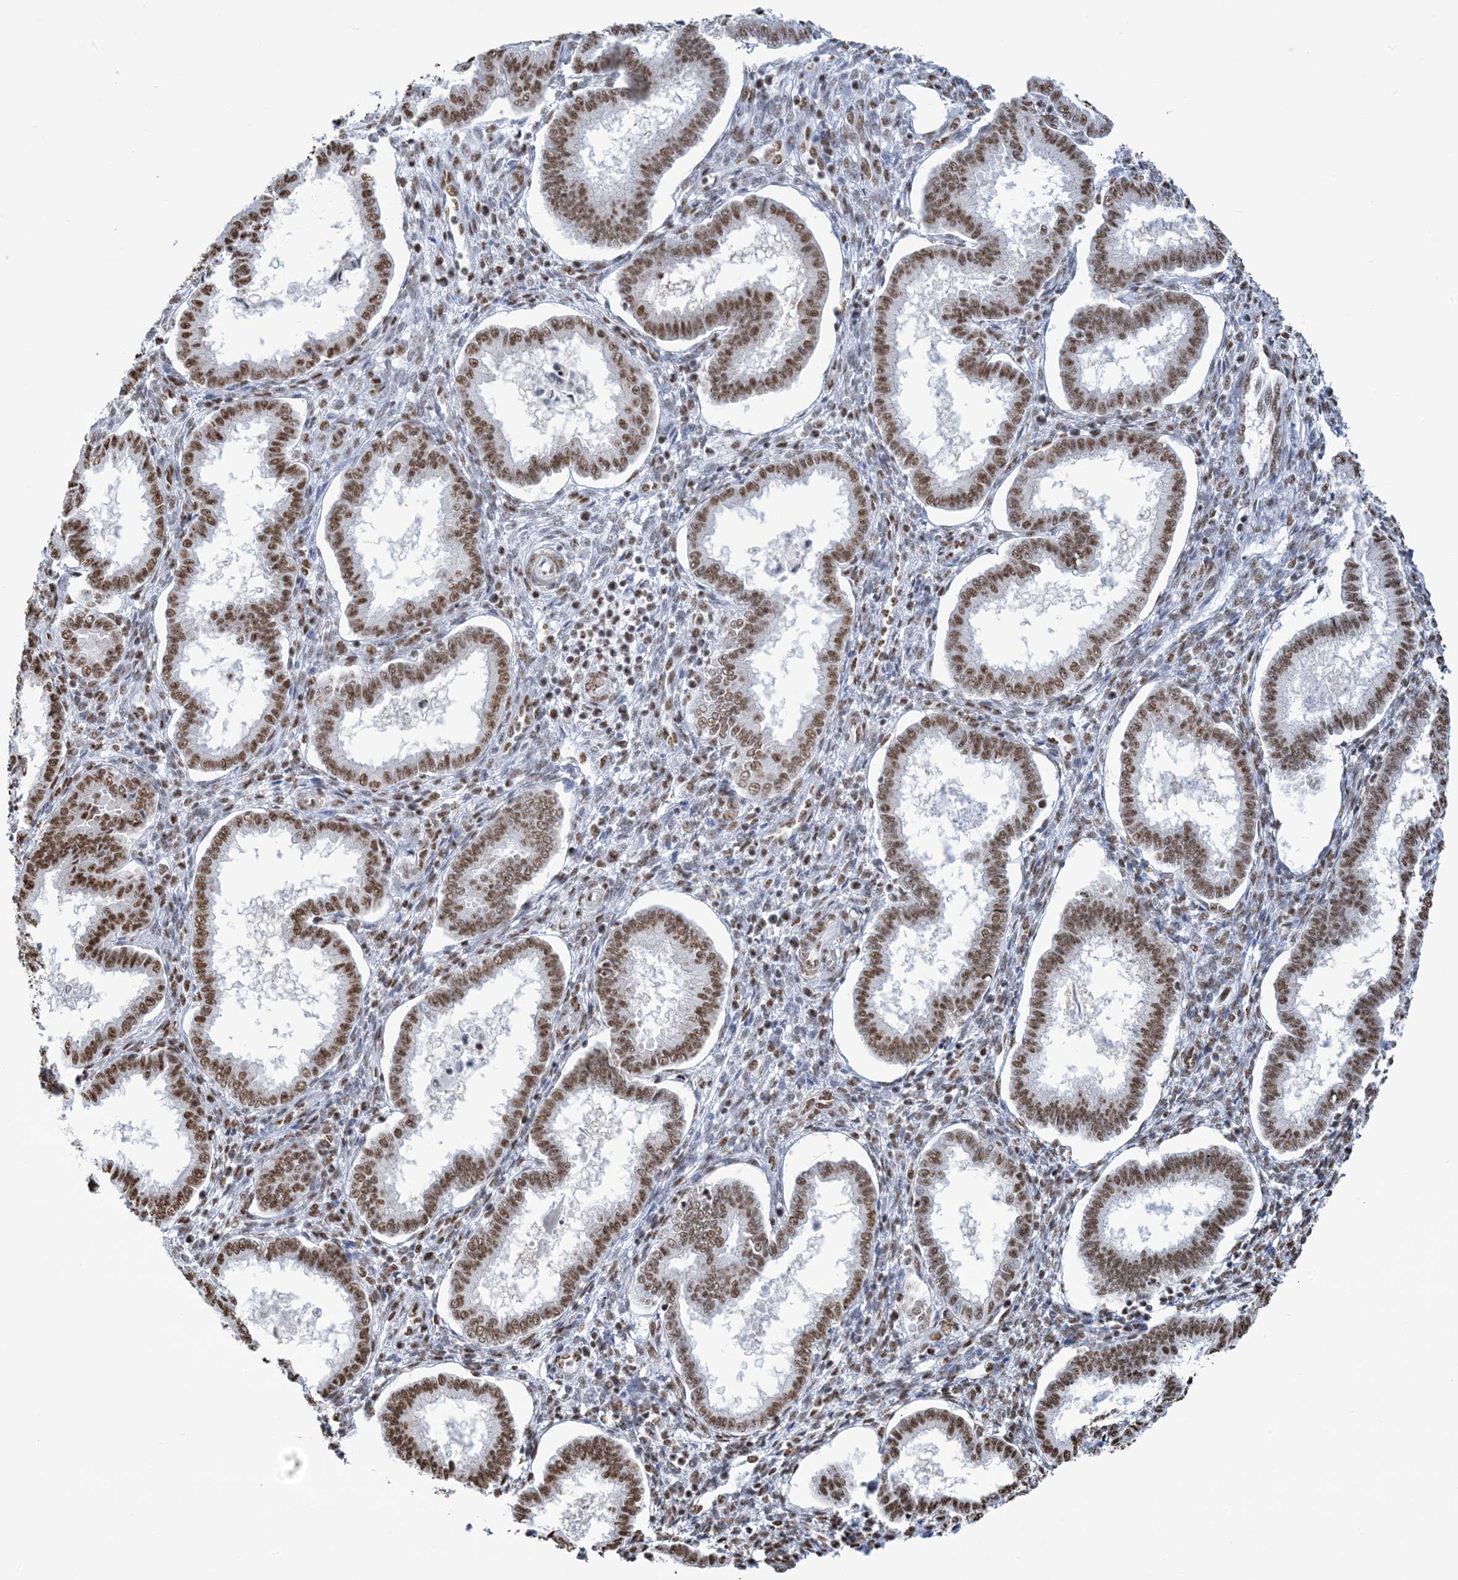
{"staining": {"intensity": "moderate", "quantity": "25%-75%", "location": "nuclear"}, "tissue": "endometrium", "cell_type": "Cells in endometrial stroma", "image_type": "normal", "snomed": [{"axis": "morphology", "description": "Normal tissue, NOS"}, {"axis": "topography", "description": "Endometrium"}], "caption": "The immunohistochemical stain highlights moderate nuclear positivity in cells in endometrial stroma of benign endometrium.", "gene": "ZNF792", "patient": {"sex": "female", "age": 24}}